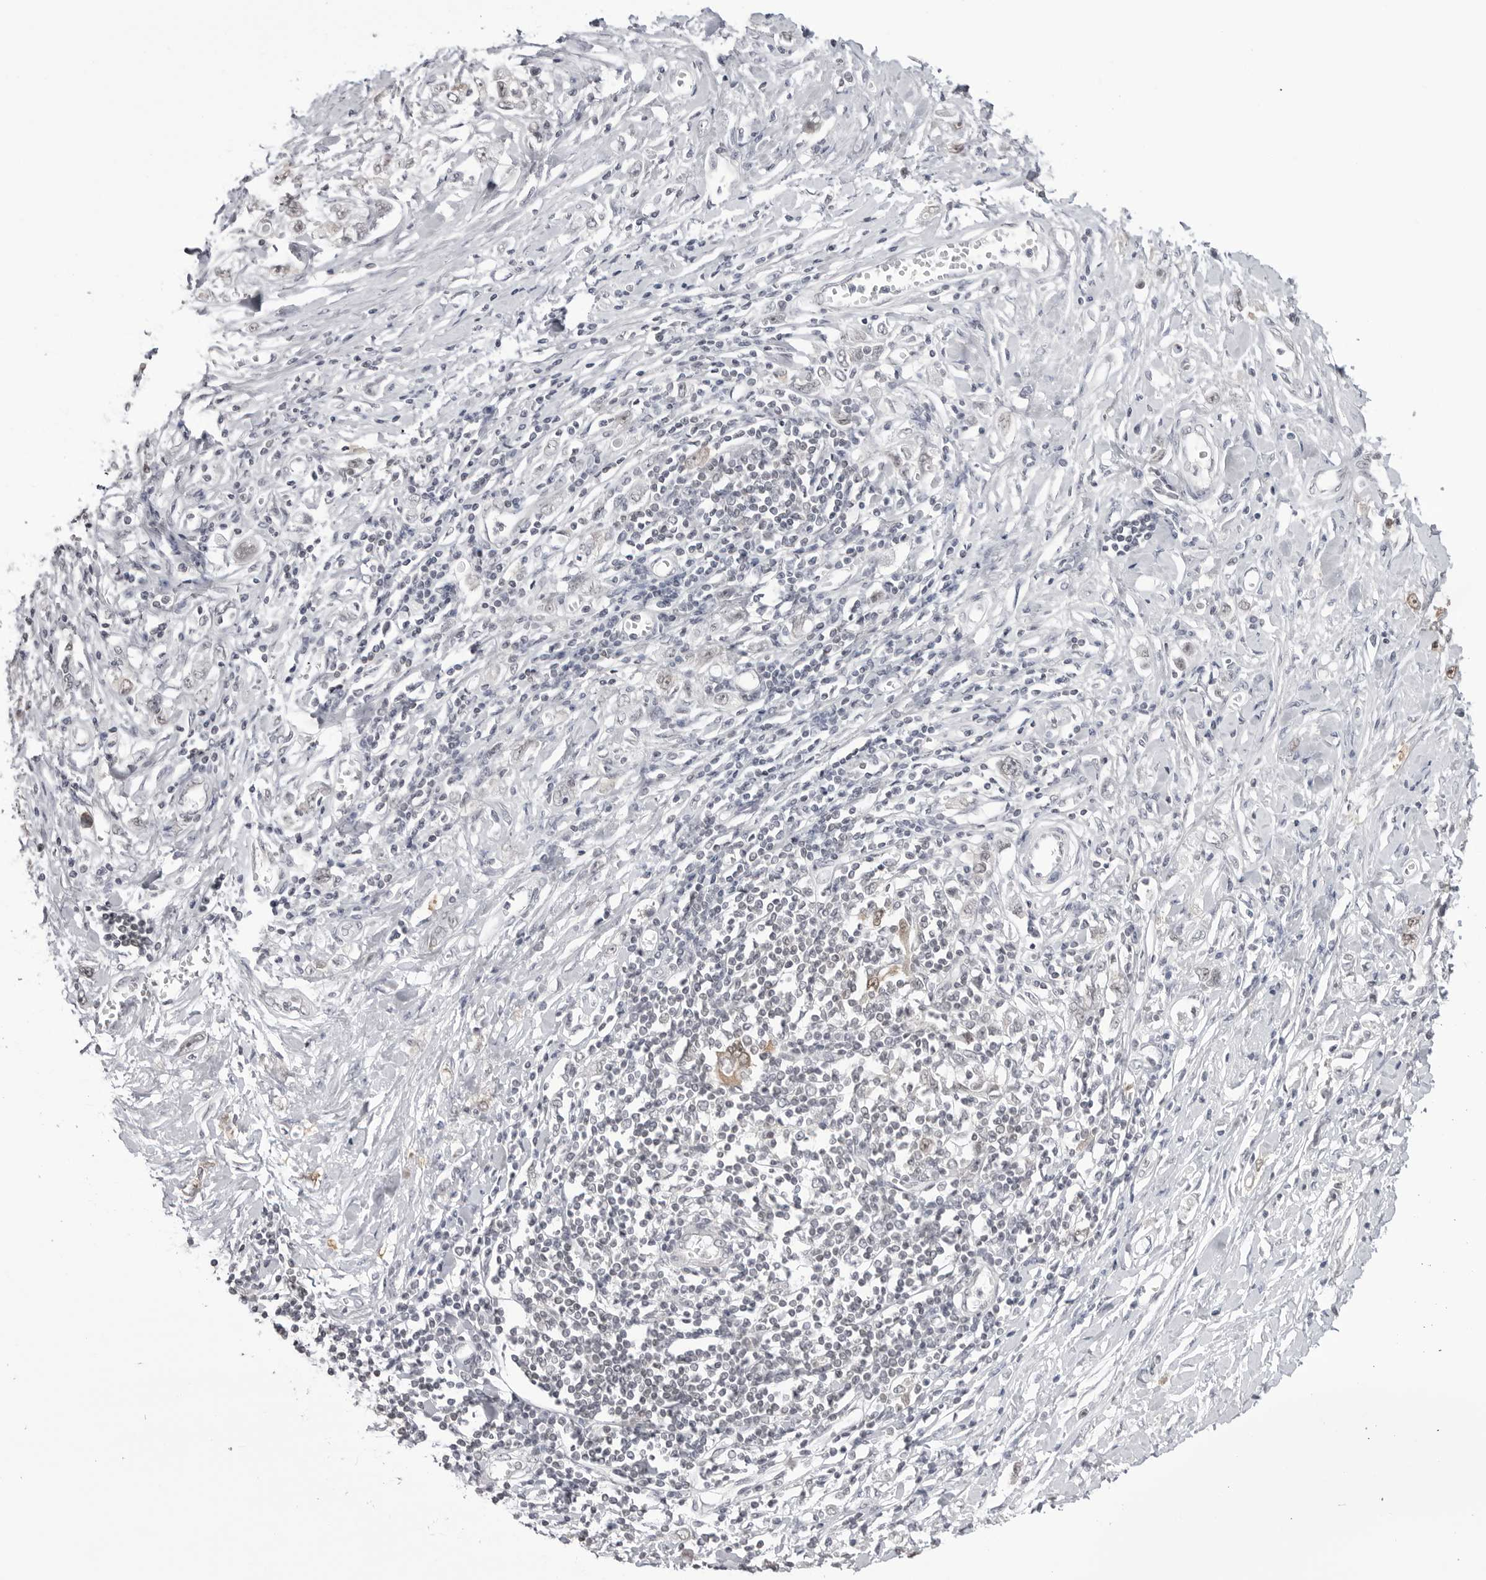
{"staining": {"intensity": "negative", "quantity": "none", "location": "none"}, "tissue": "stomach cancer", "cell_type": "Tumor cells", "image_type": "cancer", "snomed": [{"axis": "morphology", "description": "Adenocarcinoma, NOS"}, {"axis": "topography", "description": "Stomach"}], "caption": "There is no significant expression in tumor cells of stomach cancer.", "gene": "YWHAG", "patient": {"sex": "female", "age": 76}}